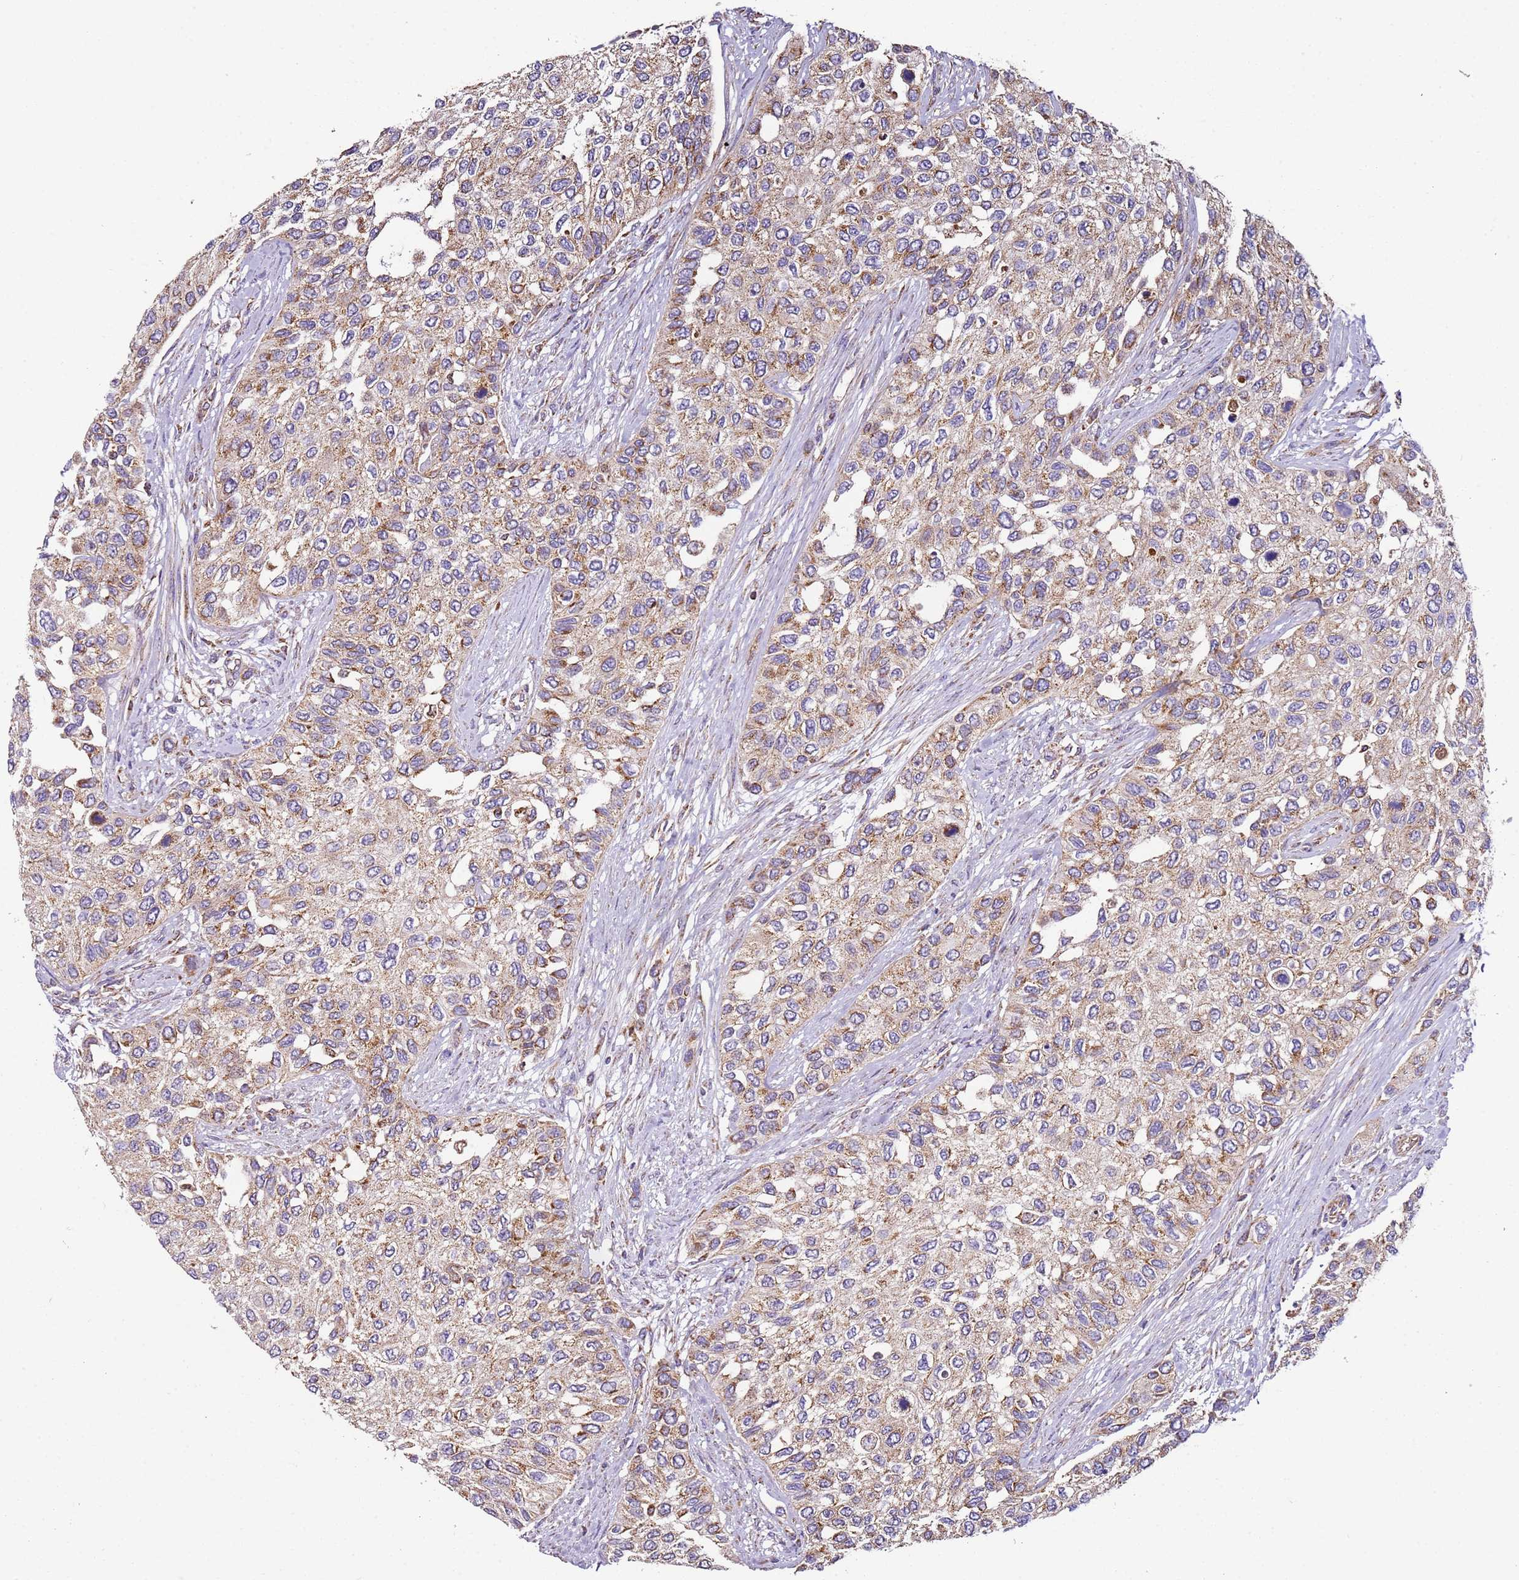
{"staining": {"intensity": "moderate", "quantity": ">75%", "location": "cytoplasmic/membranous"}, "tissue": "urothelial cancer", "cell_type": "Tumor cells", "image_type": "cancer", "snomed": [{"axis": "morphology", "description": "Normal tissue, NOS"}, {"axis": "morphology", "description": "Urothelial carcinoma, High grade"}, {"axis": "topography", "description": "Vascular tissue"}, {"axis": "topography", "description": "Urinary bladder"}], "caption": "This photomicrograph displays IHC staining of urothelial cancer, with medium moderate cytoplasmic/membranous staining in about >75% of tumor cells.", "gene": "RMND5A", "patient": {"sex": "female", "age": 56}}